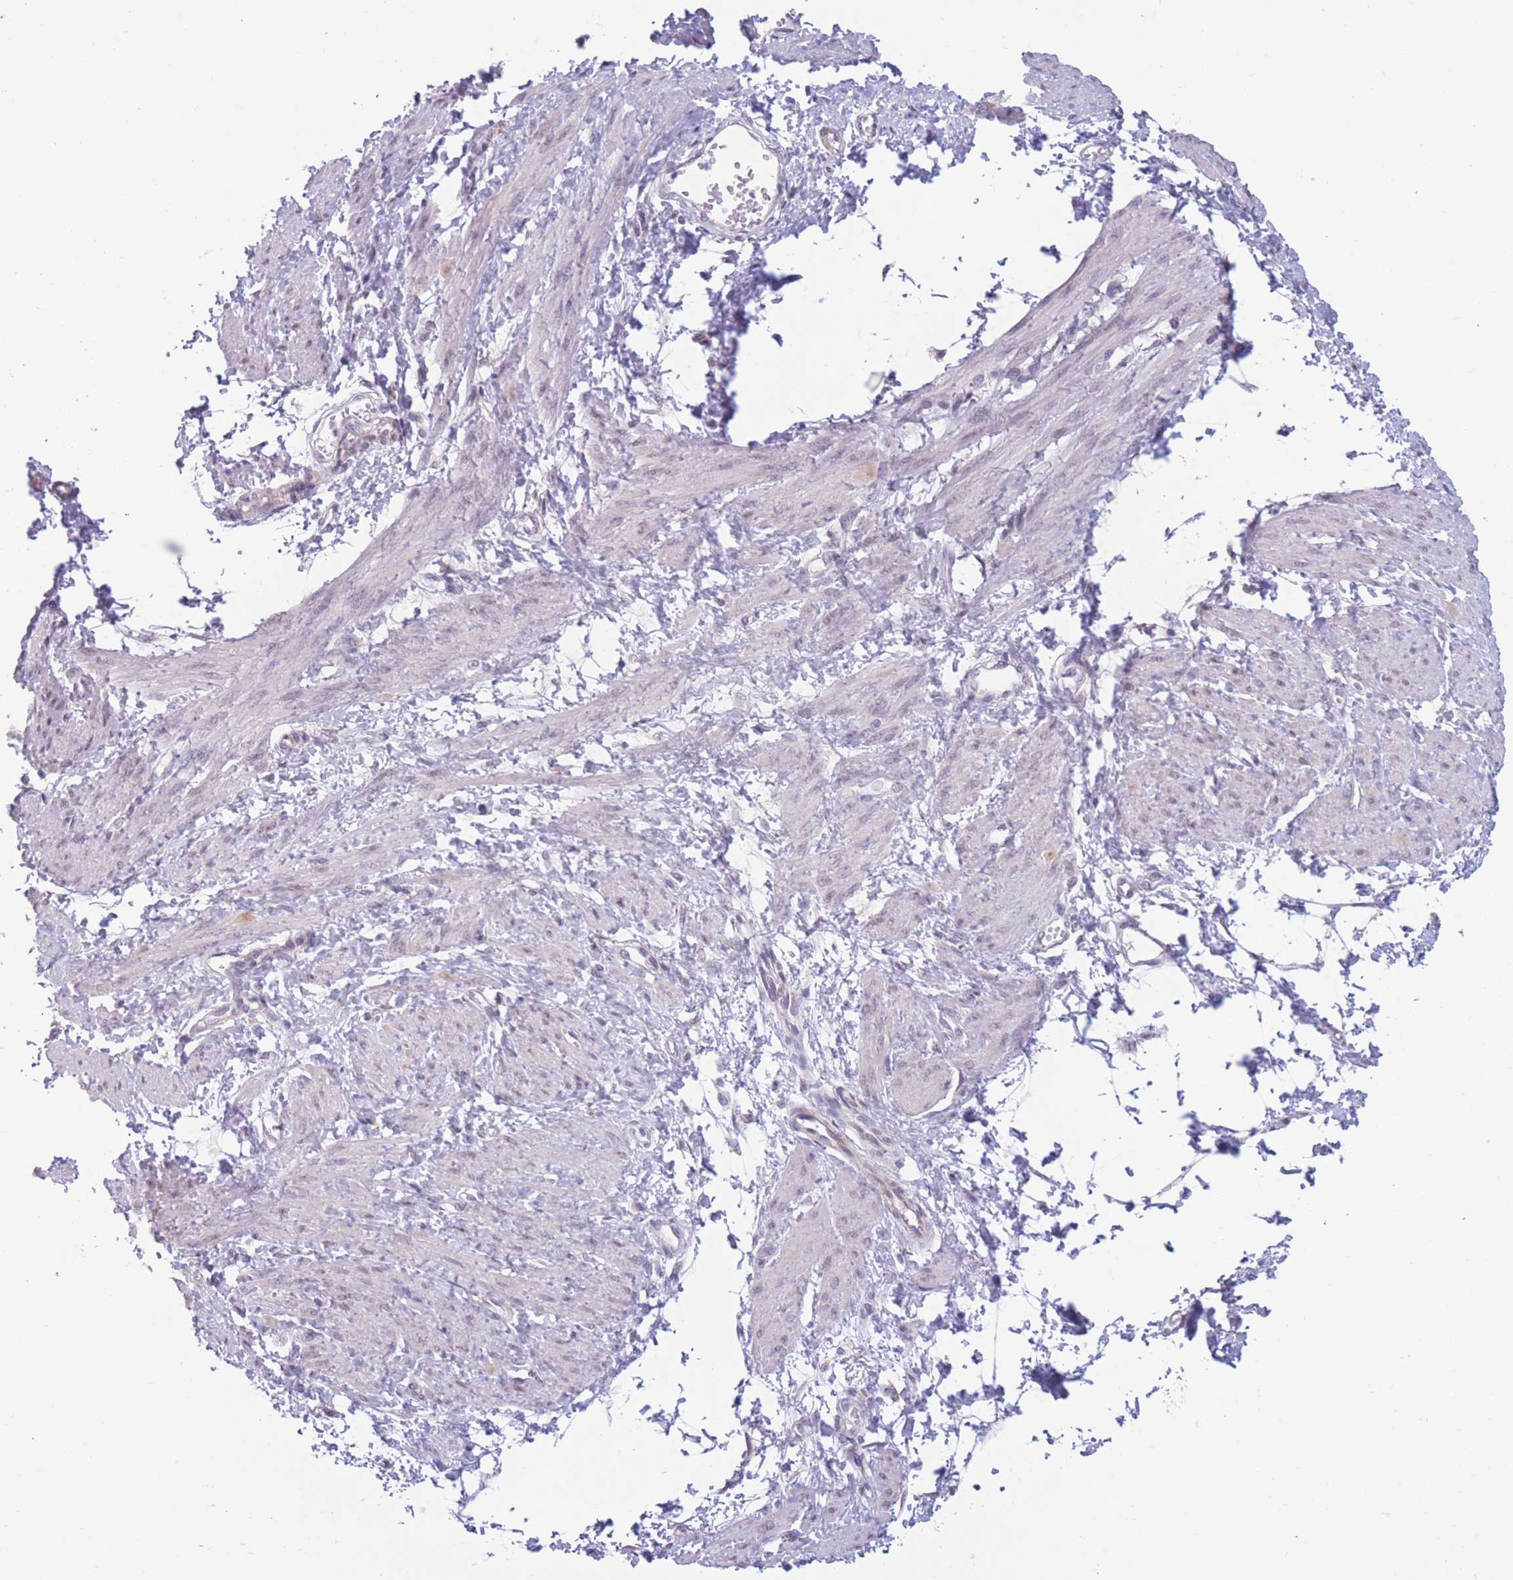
{"staining": {"intensity": "negative", "quantity": "none", "location": "none"}, "tissue": "smooth muscle", "cell_type": "Smooth muscle cells", "image_type": "normal", "snomed": [{"axis": "morphology", "description": "Normal tissue, NOS"}, {"axis": "topography", "description": "Smooth muscle"}, {"axis": "topography", "description": "Uterus"}], "caption": "Immunohistochemistry (IHC) micrograph of unremarkable smooth muscle: human smooth muscle stained with DAB exhibits no significant protein staining in smooth muscle cells. (IHC, brightfield microscopy, high magnification).", "gene": "PODXL", "patient": {"sex": "female", "age": 39}}